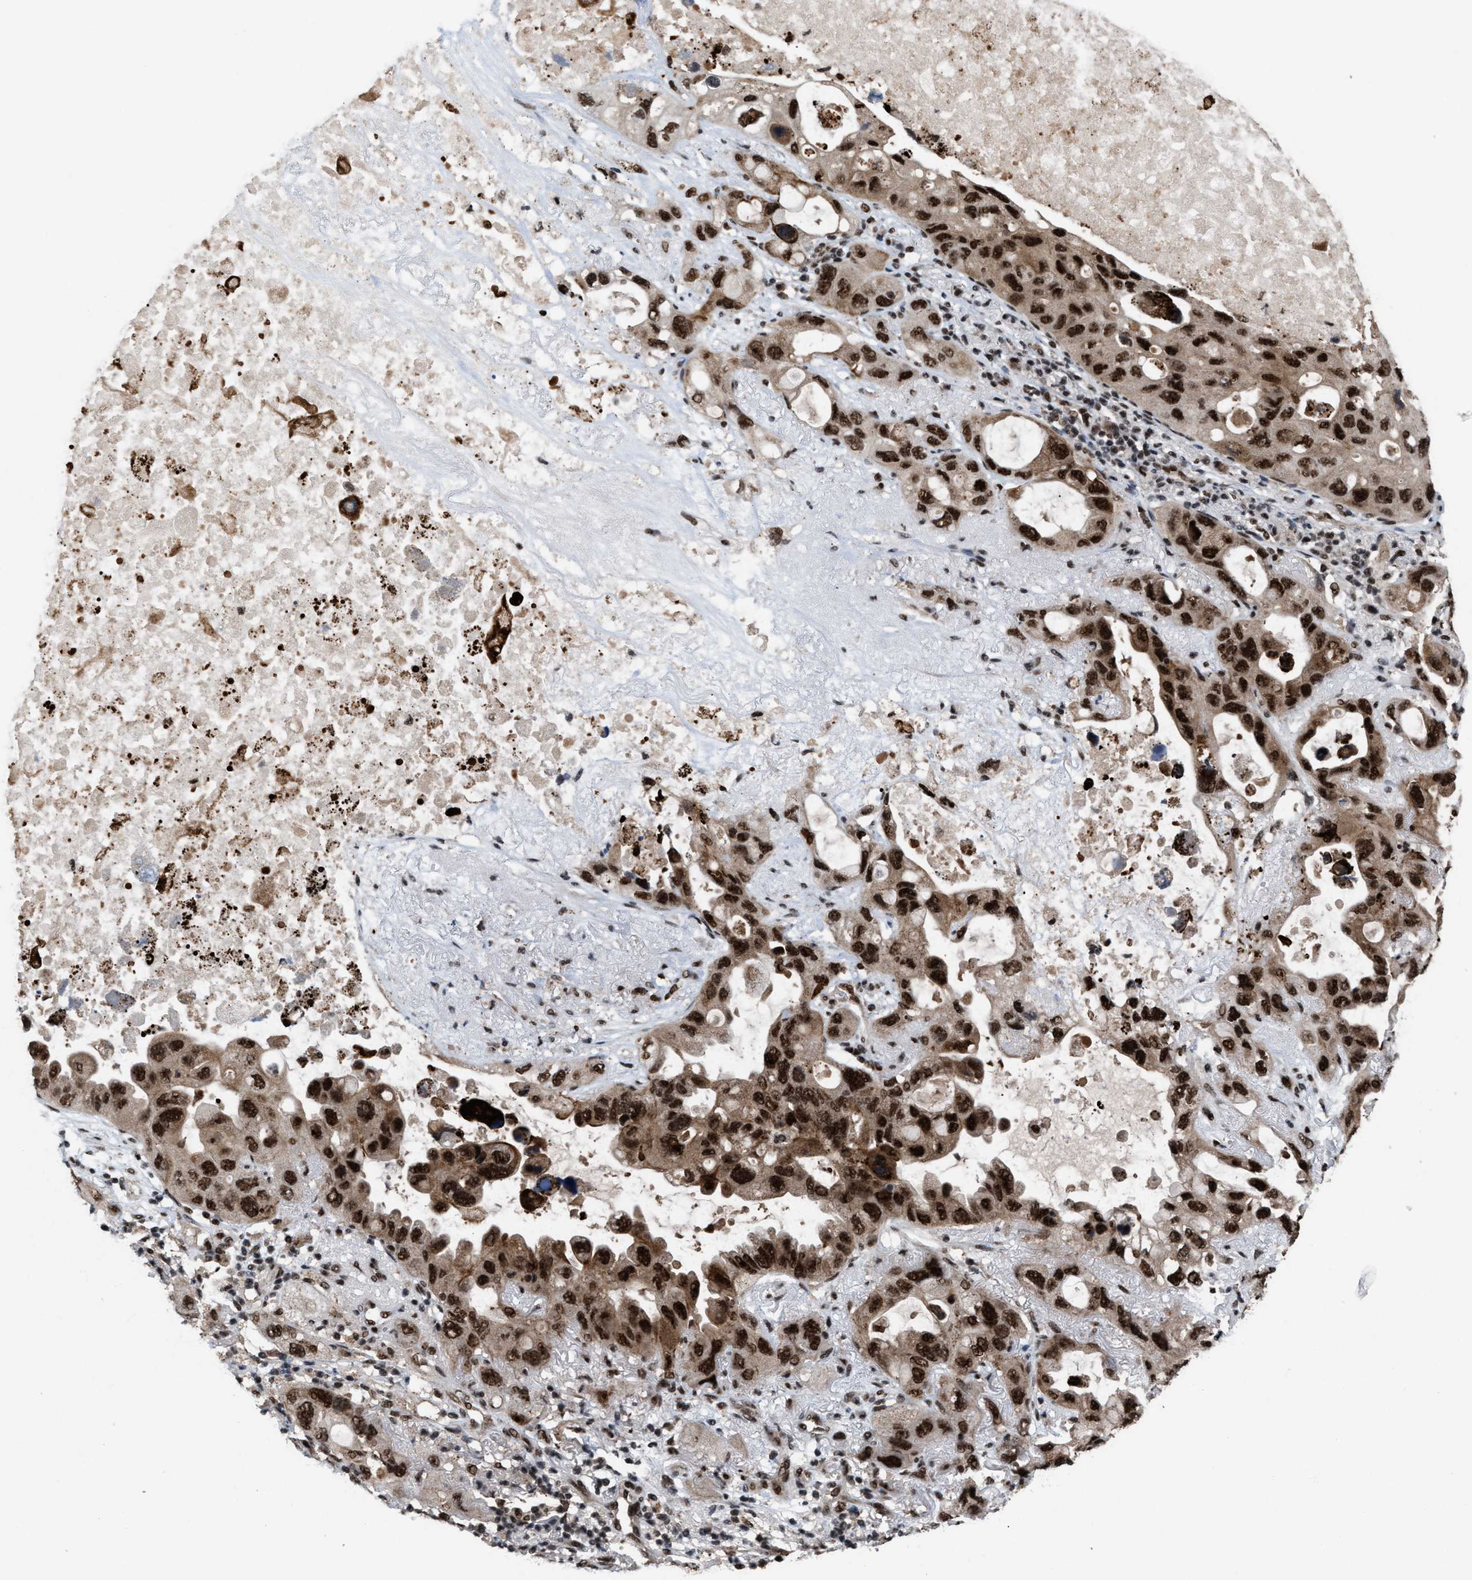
{"staining": {"intensity": "strong", "quantity": ">75%", "location": "cytoplasmic/membranous,nuclear"}, "tissue": "lung cancer", "cell_type": "Tumor cells", "image_type": "cancer", "snomed": [{"axis": "morphology", "description": "Squamous cell carcinoma, NOS"}, {"axis": "topography", "description": "Lung"}], "caption": "Protein staining of squamous cell carcinoma (lung) tissue reveals strong cytoplasmic/membranous and nuclear positivity in approximately >75% of tumor cells. The protein of interest is stained brown, and the nuclei are stained in blue (DAB (3,3'-diaminobenzidine) IHC with brightfield microscopy, high magnification).", "gene": "PRPF4", "patient": {"sex": "female", "age": 73}}